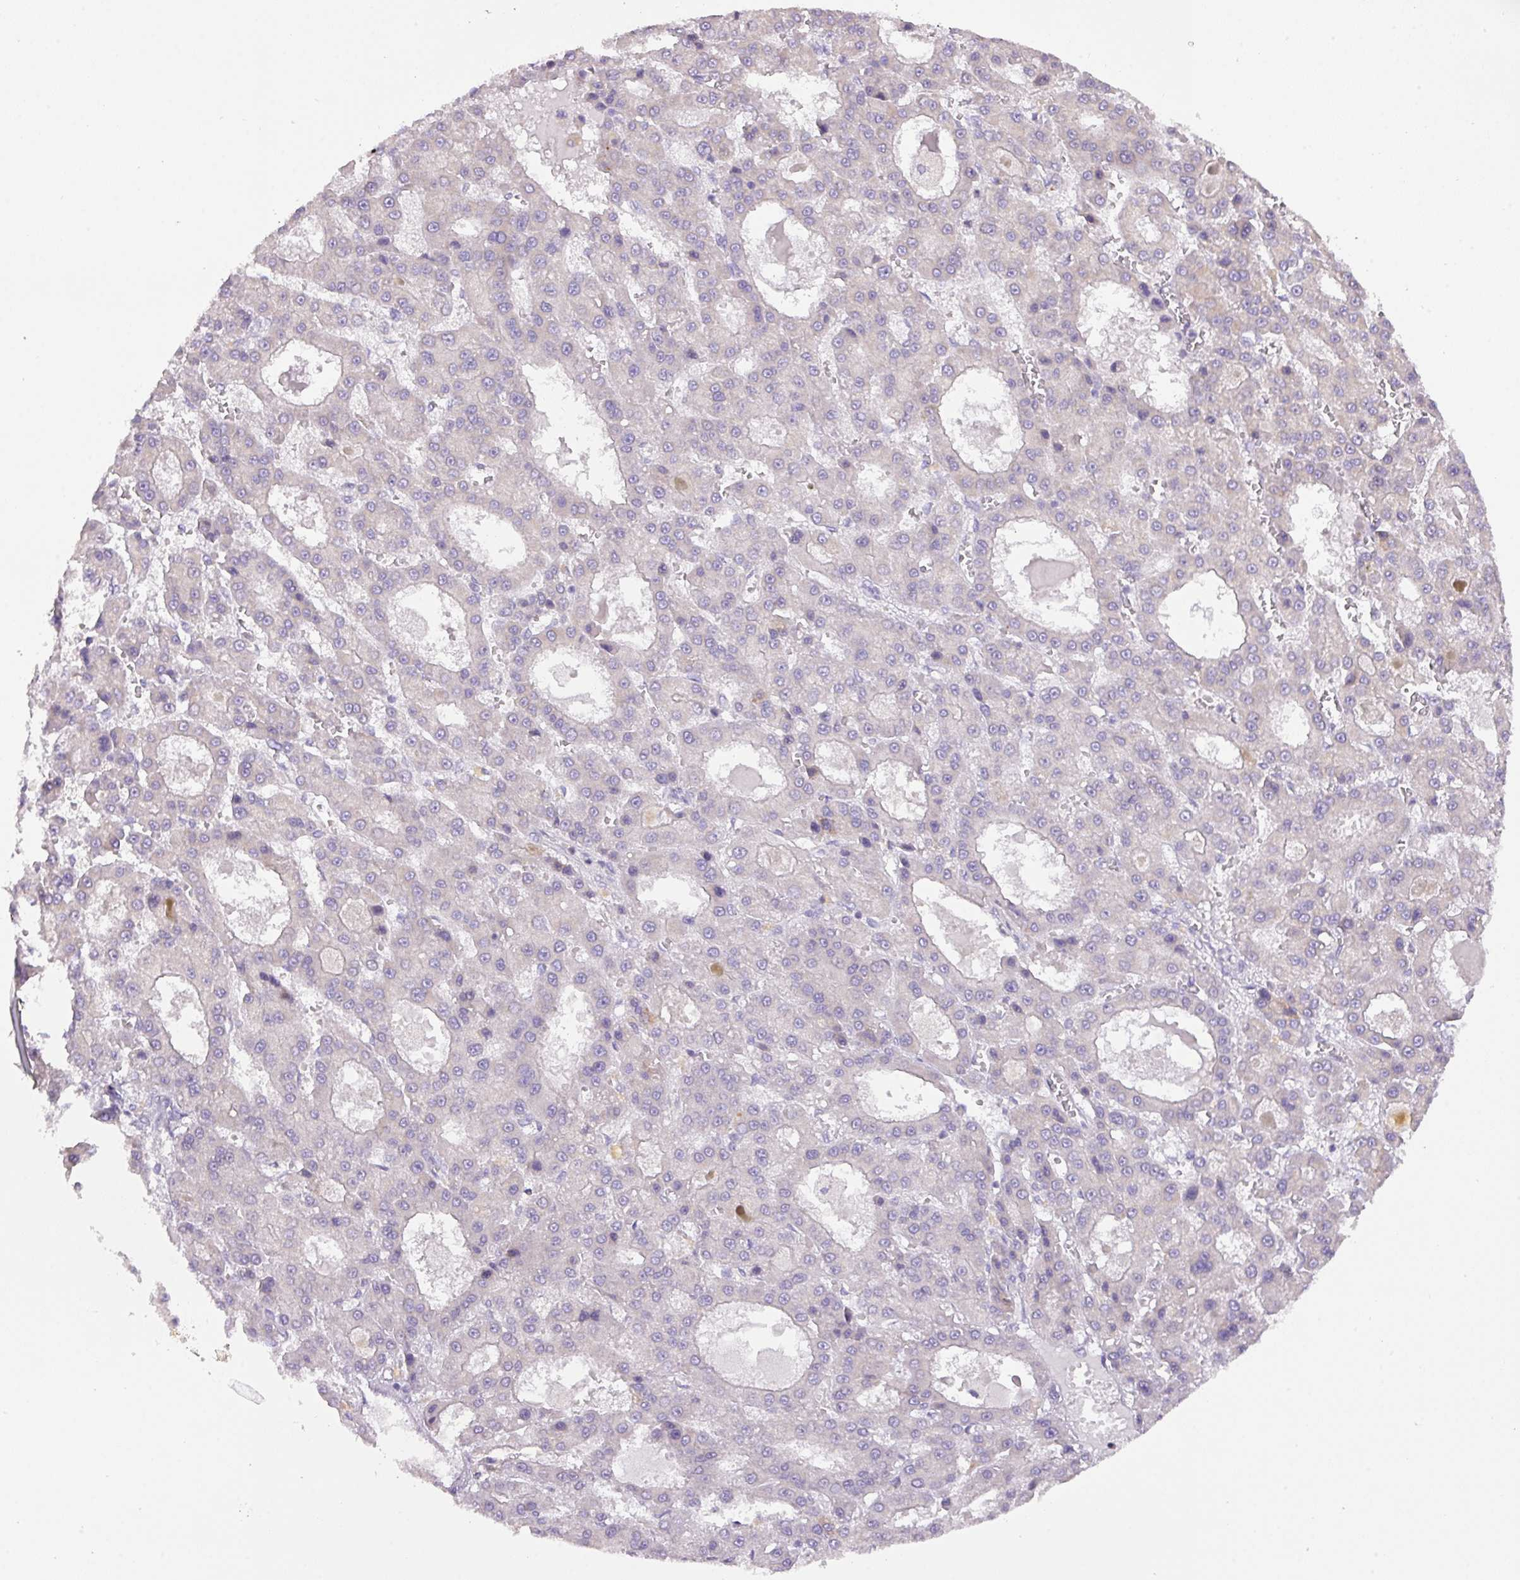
{"staining": {"intensity": "negative", "quantity": "none", "location": "none"}, "tissue": "liver cancer", "cell_type": "Tumor cells", "image_type": "cancer", "snomed": [{"axis": "morphology", "description": "Carcinoma, Hepatocellular, NOS"}, {"axis": "topography", "description": "Liver"}], "caption": "Immunohistochemistry (IHC) histopathology image of neoplastic tissue: human hepatocellular carcinoma (liver) stained with DAB (3,3'-diaminobenzidine) shows no significant protein positivity in tumor cells.", "gene": "ZNF394", "patient": {"sex": "male", "age": 70}}